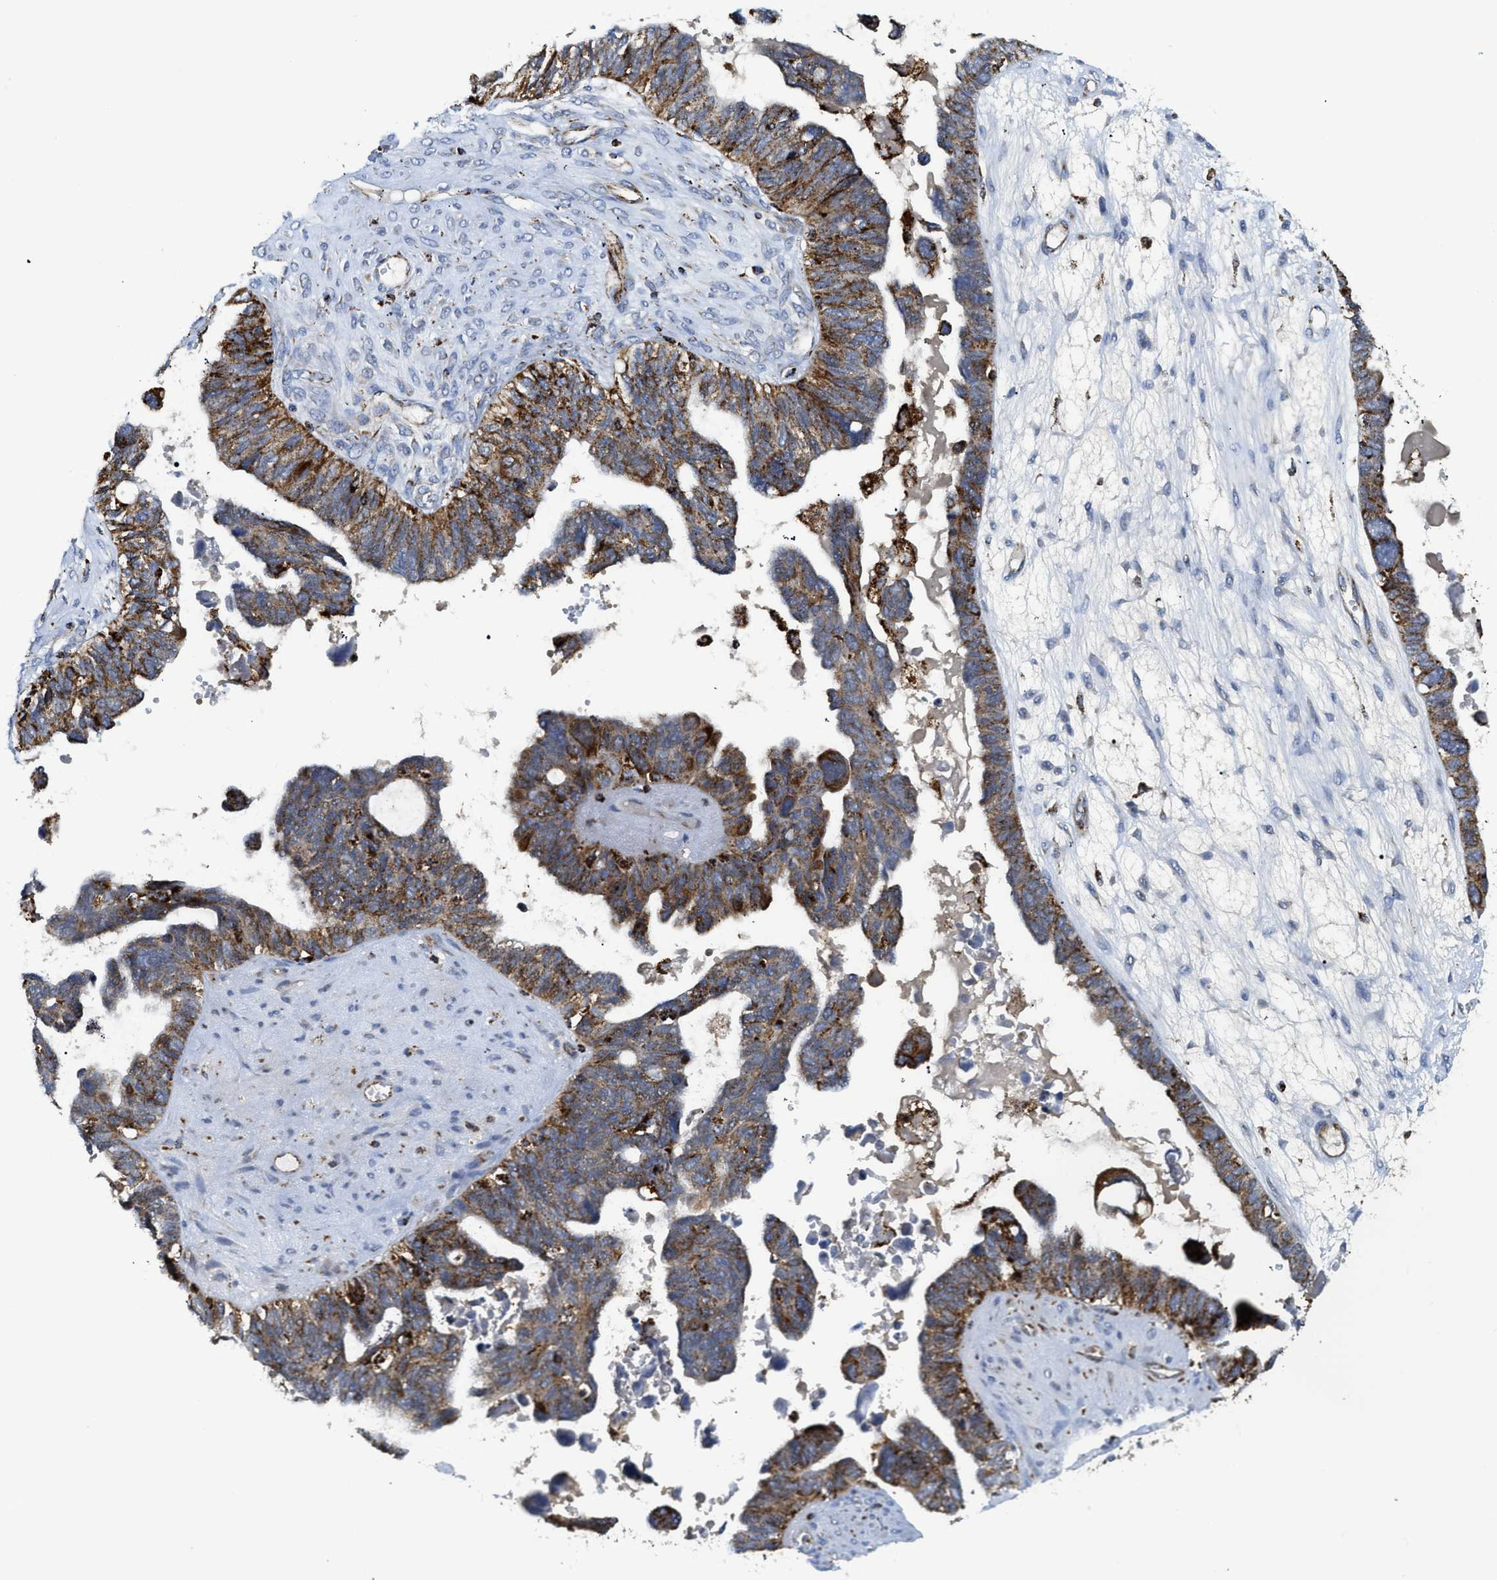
{"staining": {"intensity": "moderate", "quantity": ">75%", "location": "cytoplasmic/membranous"}, "tissue": "ovarian cancer", "cell_type": "Tumor cells", "image_type": "cancer", "snomed": [{"axis": "morphology", "description": "Cystadenocarcinoma, serous, NOS"}, {"axis": "topography", "description": "Ovary"}], "caption": "DAB immunohistochemical staining of serous cystadenocarcinoma (ovarian) displays moderate cytoplasmic/membranous protein expression in about >75% of tumor cells.", "gene": "SQOR", "patient": {"sex": "female", "age": 79}}